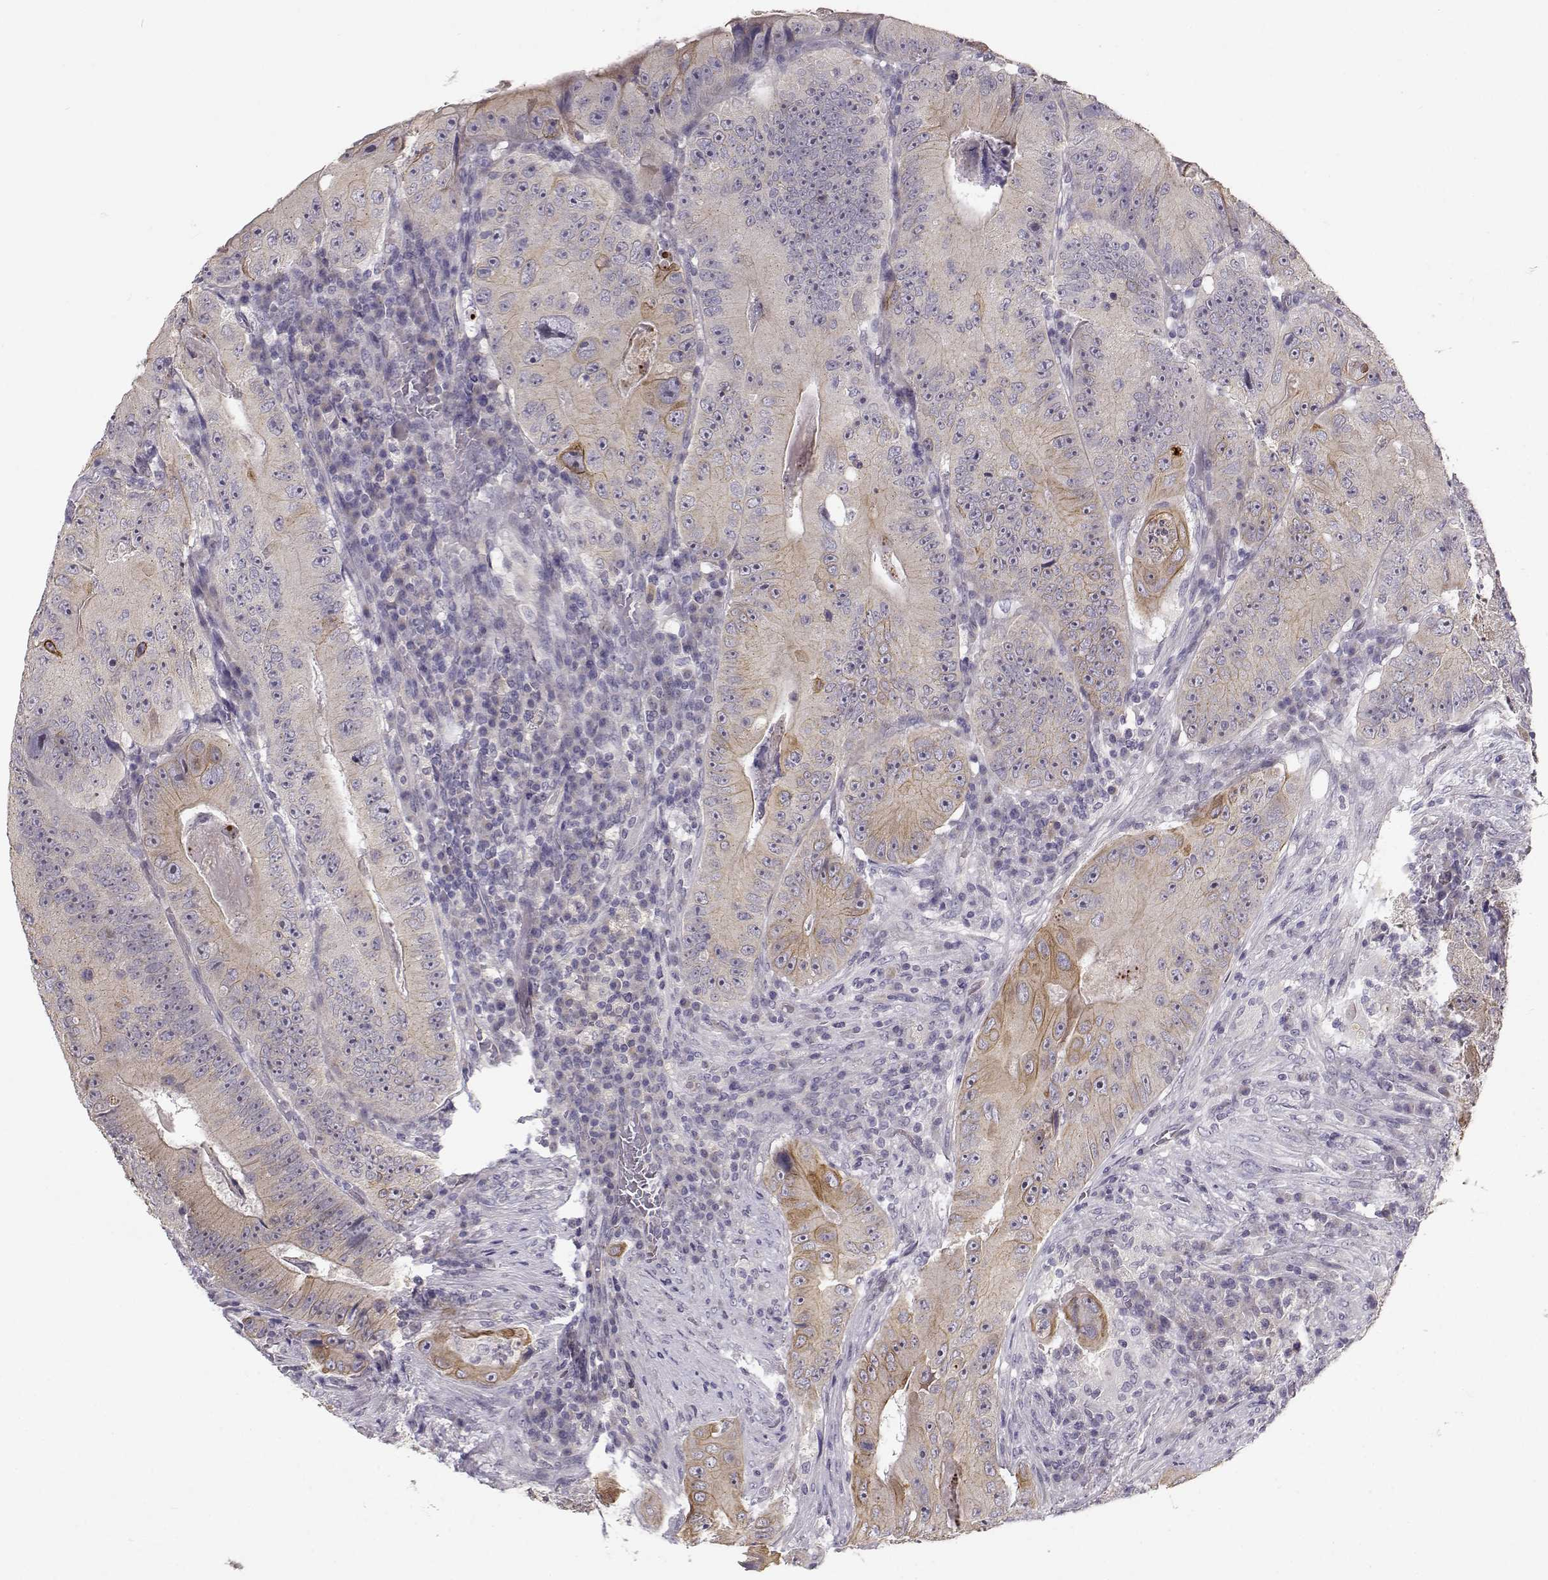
{"staining": {"intensity": "weak", "quantity": "25%-75%", "location": "cytoplasmic/membranous"}, "tissue": "colorectal cancer", "cell_type": "Tumor cells", "image_type": "cancer", "snomed": [{"axis": "morphology", "description": "Adenocarcinoma, NOS"}, {"axis": "topography", "description": "Colon"}], "caption": "Immunohistochemistry (IHC) histopathology image of human colorectal cancer stained for a protein (brown), which reveals low levels of weak cytoplasmic/membranous expression in approximately 25%-75% of tumor cells.", "gene": "TMEM145", "patient": {"sex": "female", "age": 86}}